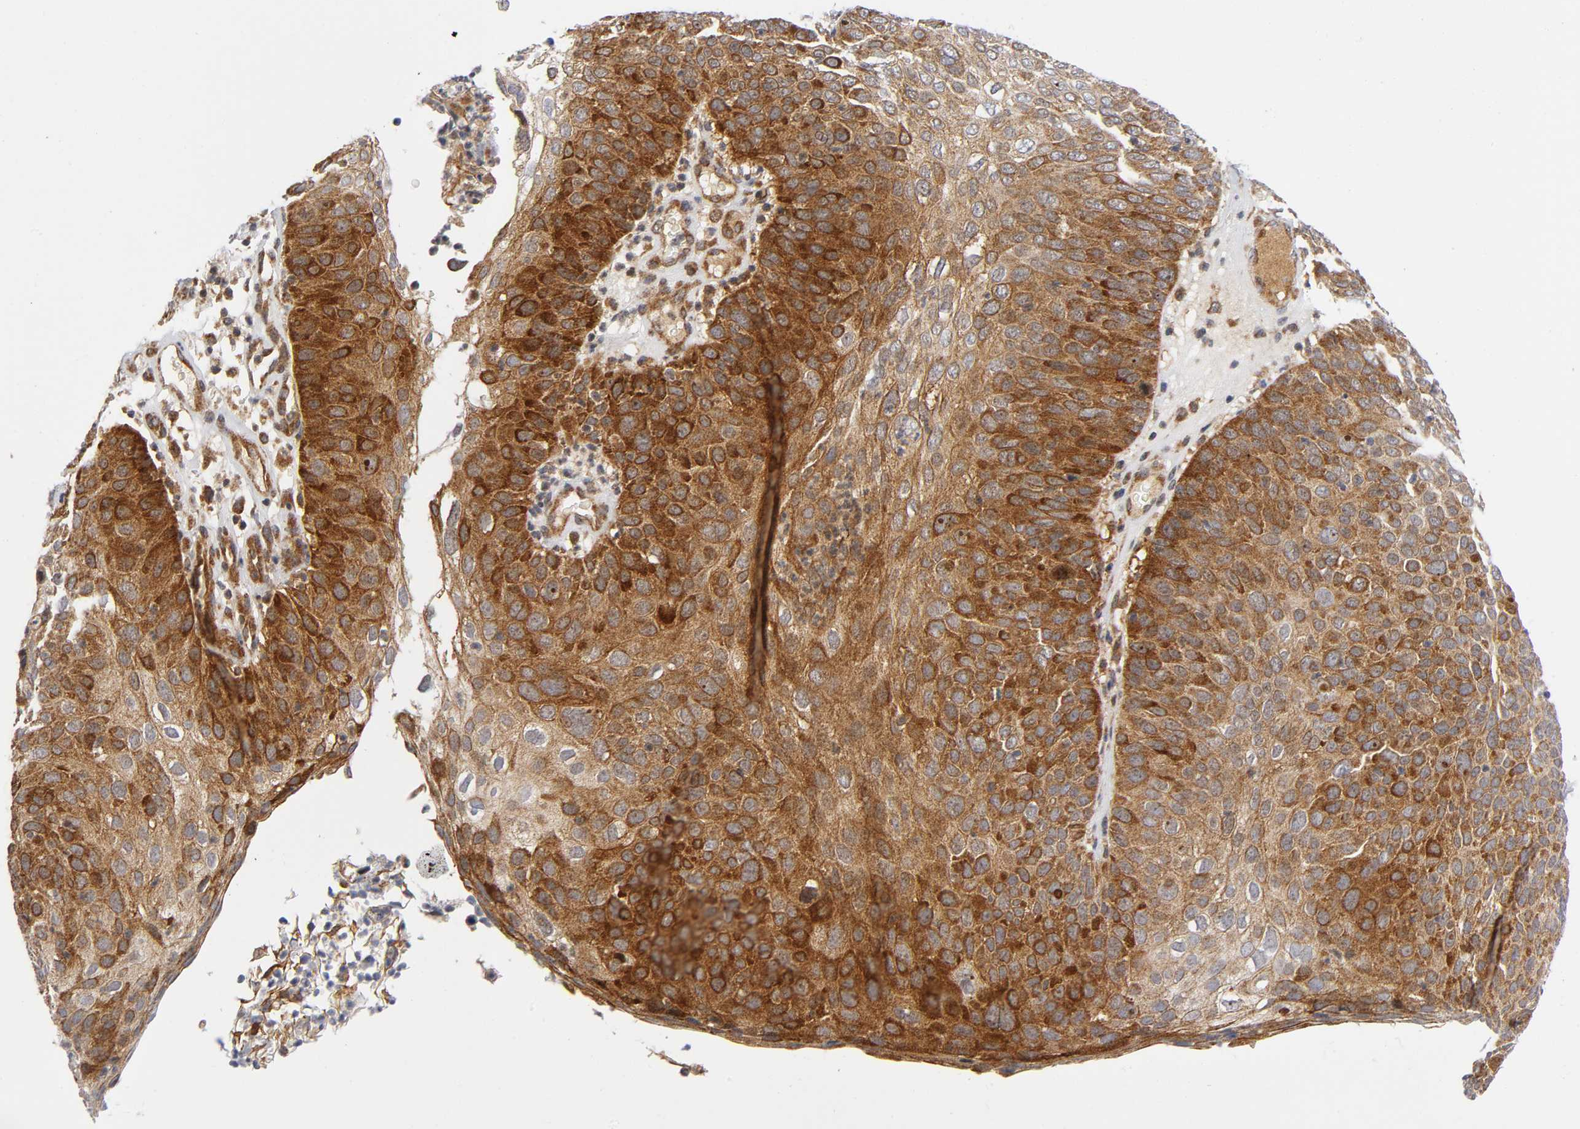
{"staining": {"intensity": "strong", "quantity": ">75%", "location": "cytoplasmic/membranous"}, "tissue": "skin cancer", "cell_type": "Tumor cells", "image_type": "cancer", "snomed": [{"axis": "morphology", "description": "Squamous cell carcinoma, NOS"}, {"axis": "topography", "description": "Skin"}], "caption": "Skin cancer stained with a brown dye displays strong cytoplasmic/membranous positive positivity in approximately >75% of tumor cells.", "gene": "EIF5", "patient": {"sex": "male", "age": 87}}